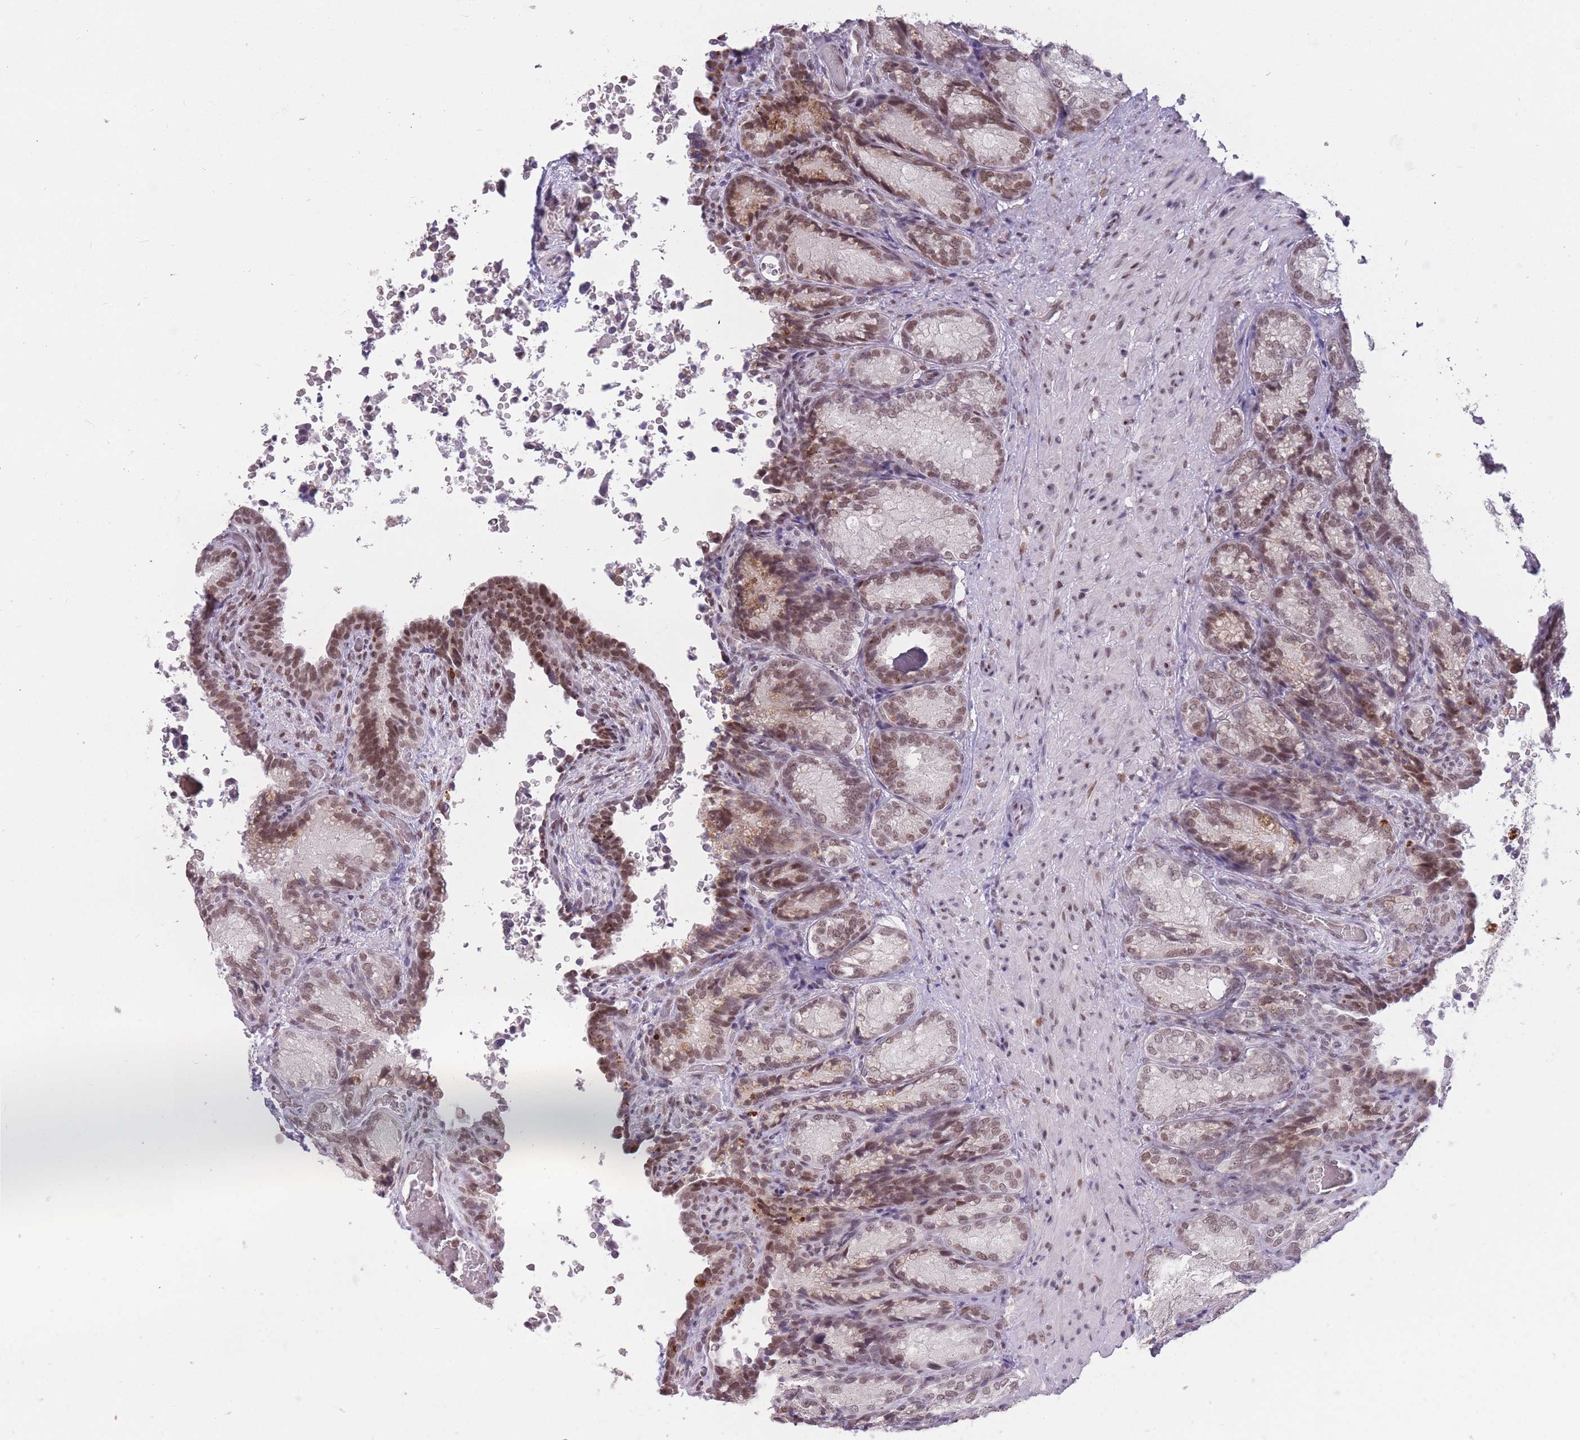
{"staining": {"intensity": "moderate", "quantity": ">75%", "location": "cytoplasmic/membranous,nuclear"}, "tissue": "seminal vesicle", "cell_type": "Glandular cells", "image_type": "normal", "snomed": [{"axis": "morphology", "description": "Normal tissue, NOS"}, {"axis": "topography", "description": "Seminal veicle"}], "caption": "This is a micrograph of immunohistochemistry (IHC) staining of benign seminal vesicle, which shows moderate expression in the cytoplasmic/membranous,nuclear of glandular cells.", "gene": "HNRNPUL1", "patient": {"sex": "male", "age": 58}}